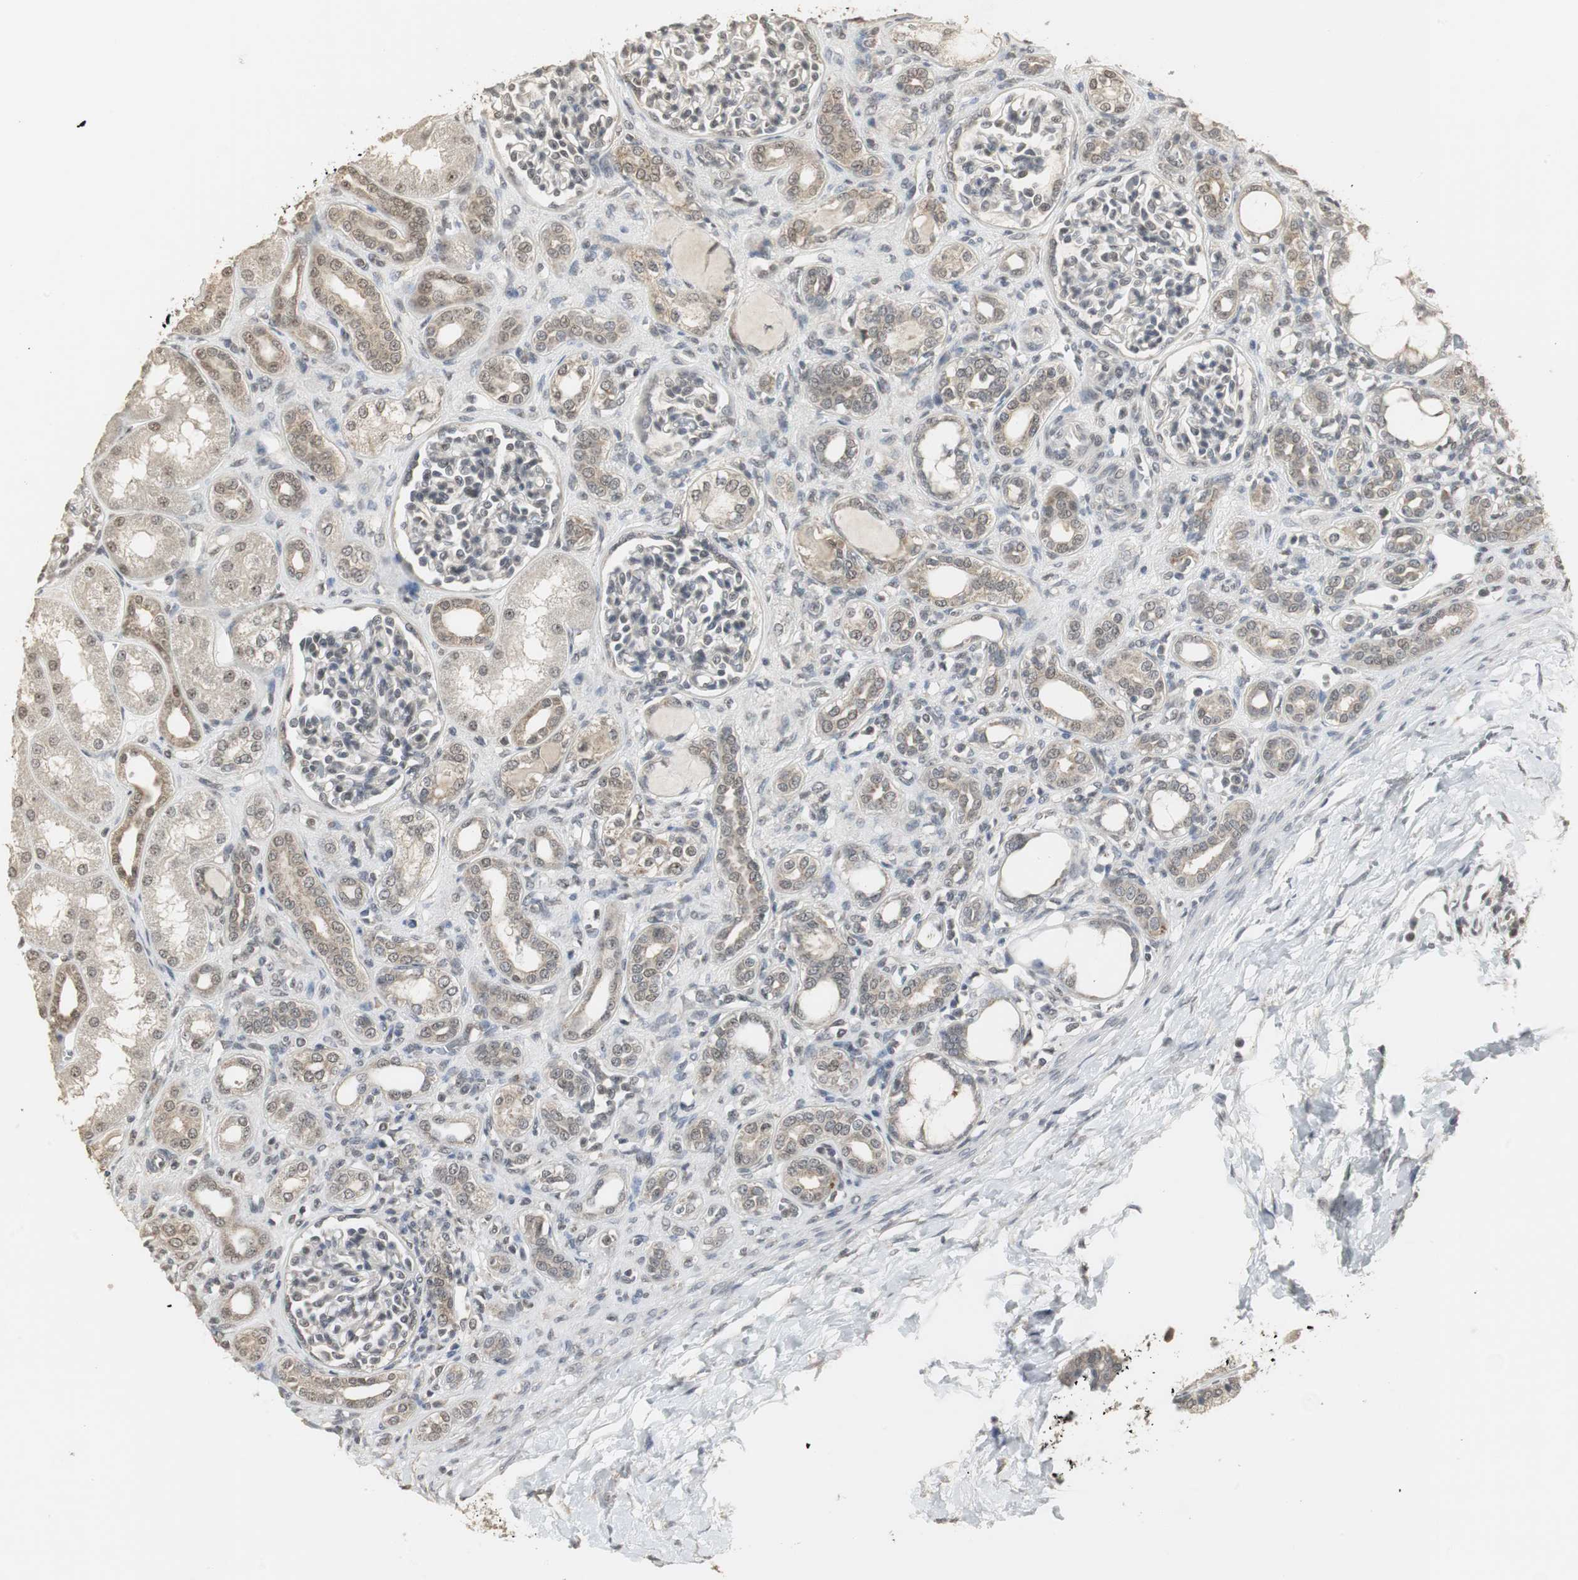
{"staining": {"intensity": "moderate", "quantity": "<25%", "location": "nuclear"}, "tissue": "kidney", "cell_type": "Cells in glomeruli", "image_type": "normal", "snomed": [{"axis": "morphology", "description": "Normal tissue, NOS"}, {"axis": "topography", "description": "Kidney"}], "caption": "Protein staining of unremarkable kidney displays moderate nuclear positivity in approximately <25% of cells in glomeruli.", "gene": "ELOA", "patient": {"sex": "male", "age": 7}}